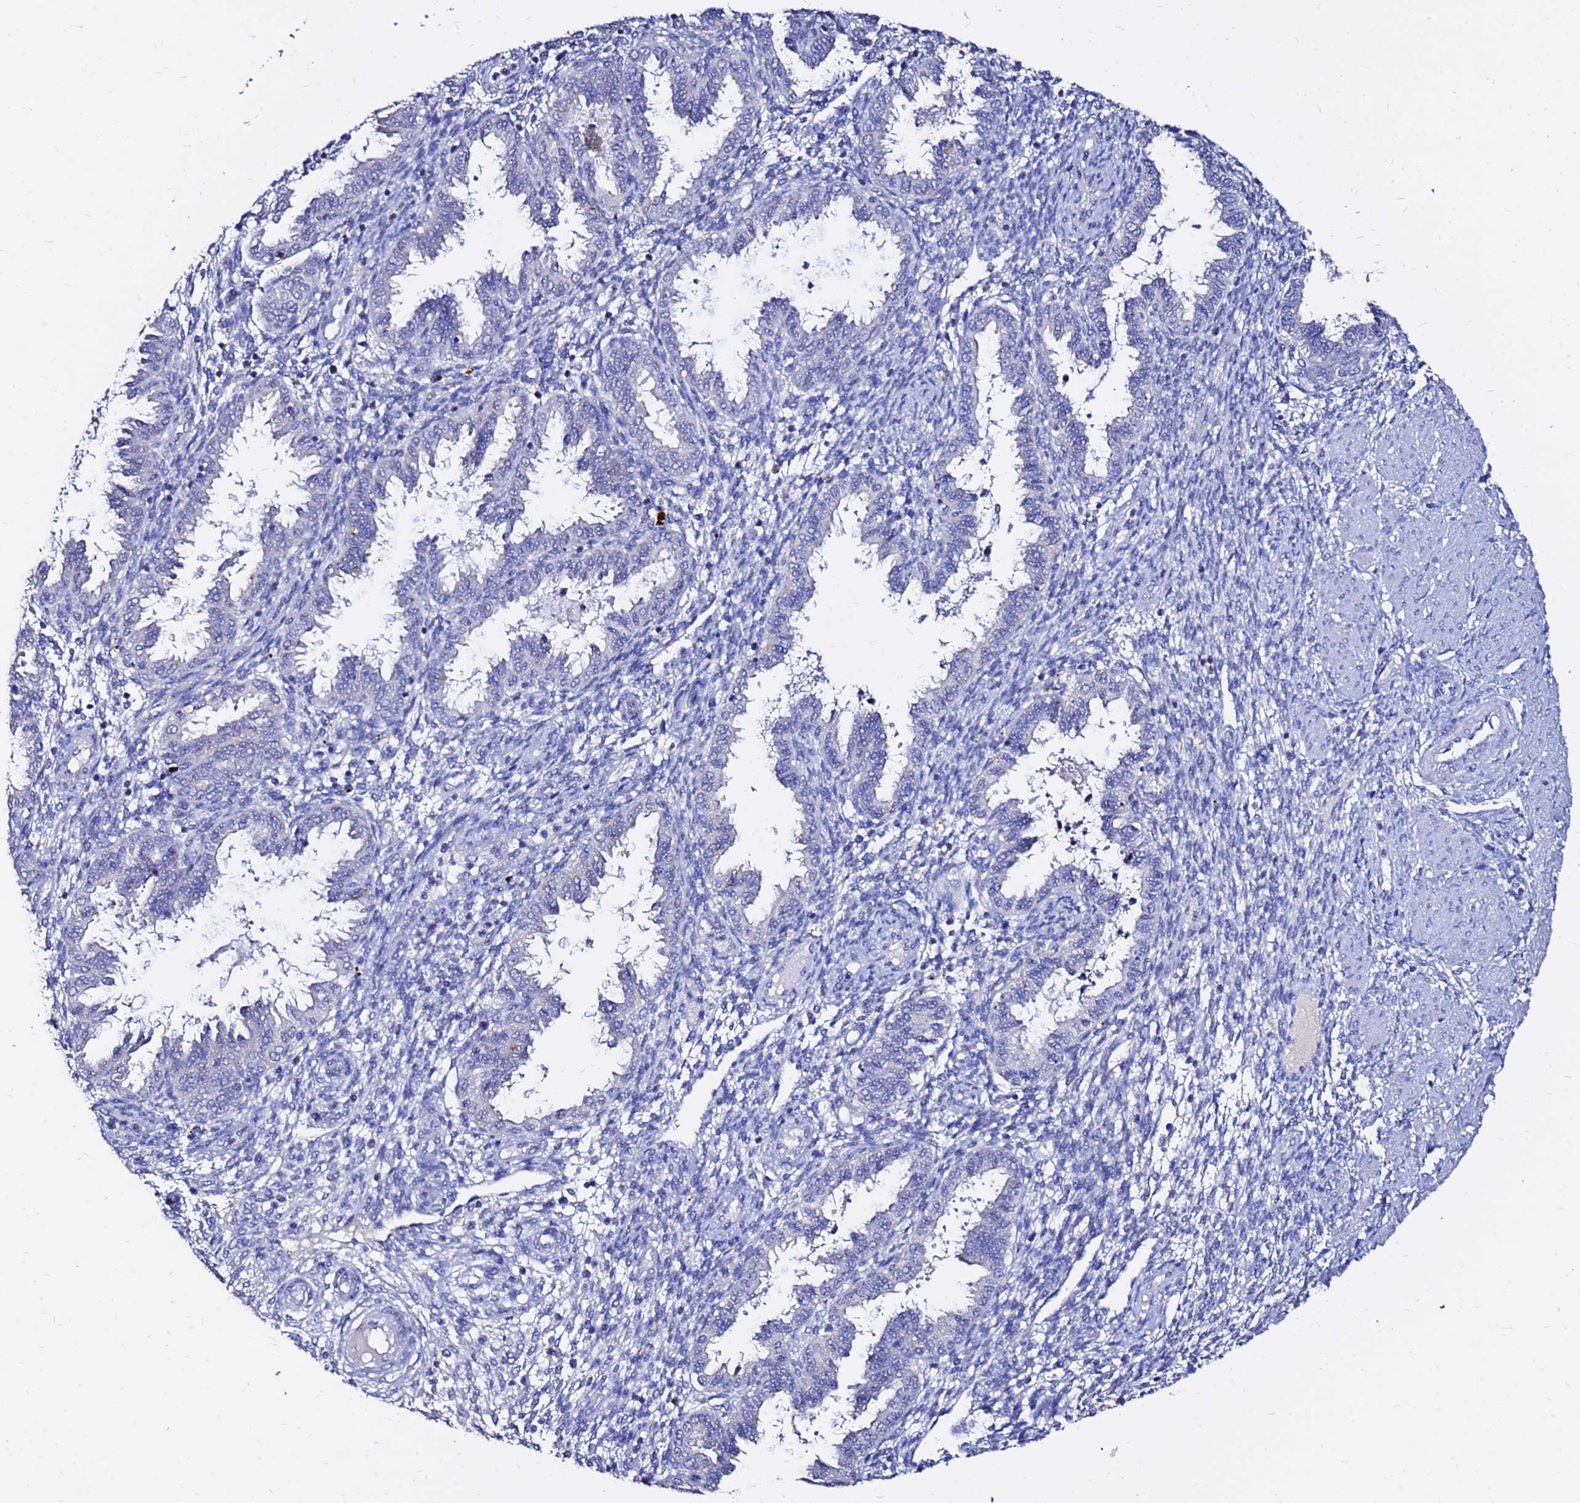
{"staining": {"intensity": "negative", "quantity": "none", "location": "none"}, "tissue": "endometrium", "cell_type": "Cells in endometrial stroma", "image_type": "normal", "snomed": [{"axis": "morphology", "description": "Normal tissue, NOS"}, {"axis": "topography", "description": "Endometrium"}], "caption": "The immunohistochemistry micrograph has no significant staining in cells in endometrial stroma of endometrium.", "gene": "FAM183A", "patient": {"sex": "female", "age": 33}}